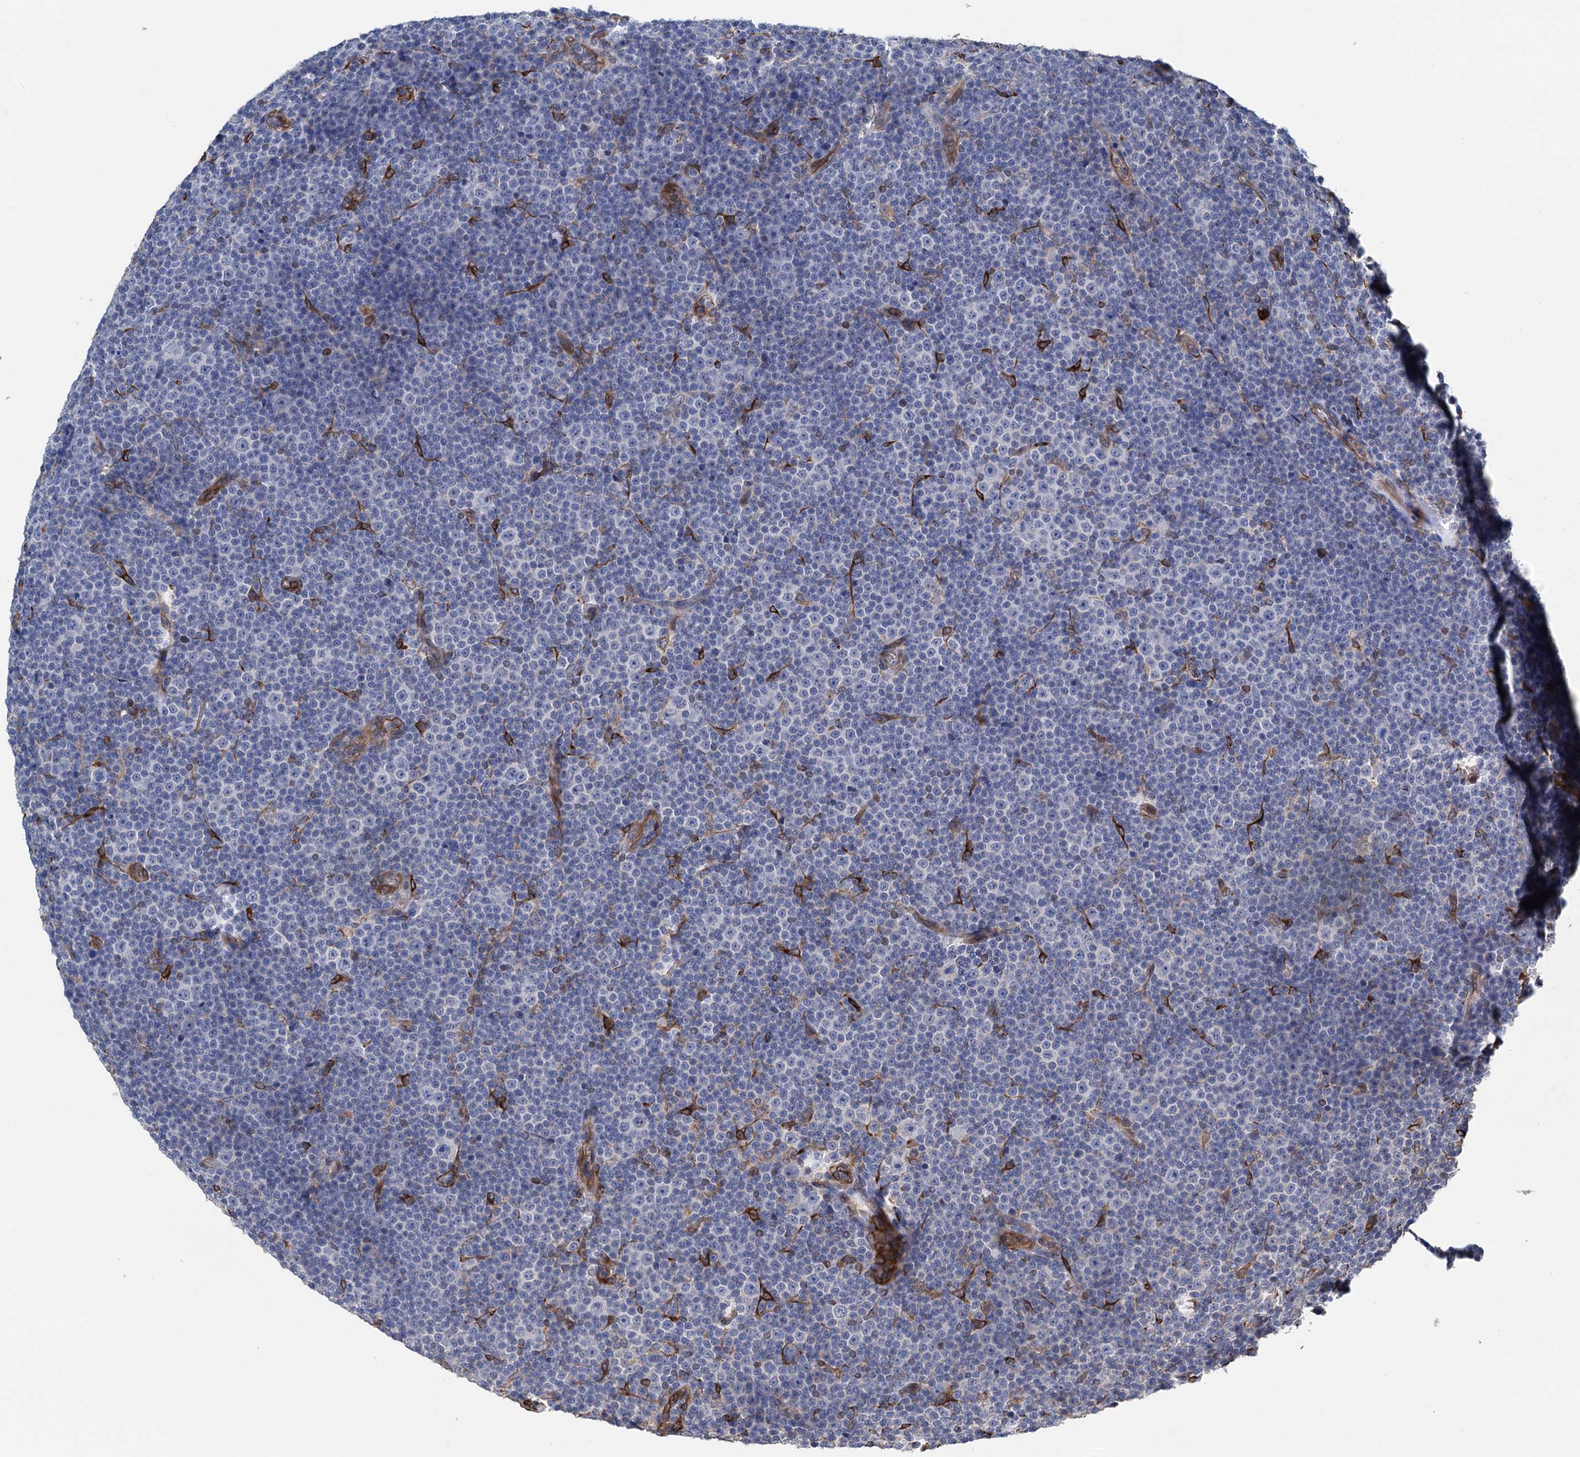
{"staining": {"intensity": "negative", "quantity": "none", "location": "none"}, "tissue": "lymphoma", "cell_type": "Tumor cells", "image_type": "cancer", "snomed": [{"axis": "morphology", "description": "Malignant lymphoma, non-Hodgkin's type, Low grade"}, {"axis": "topography", "description": "Lymph node"}], "caption": "IHC photomicrograph of lymphoma stained for a protein (brown), which exhibits no expression in tumor cells.", "gene": "STING1", "patient": {"sex": "female", "age": 67}}